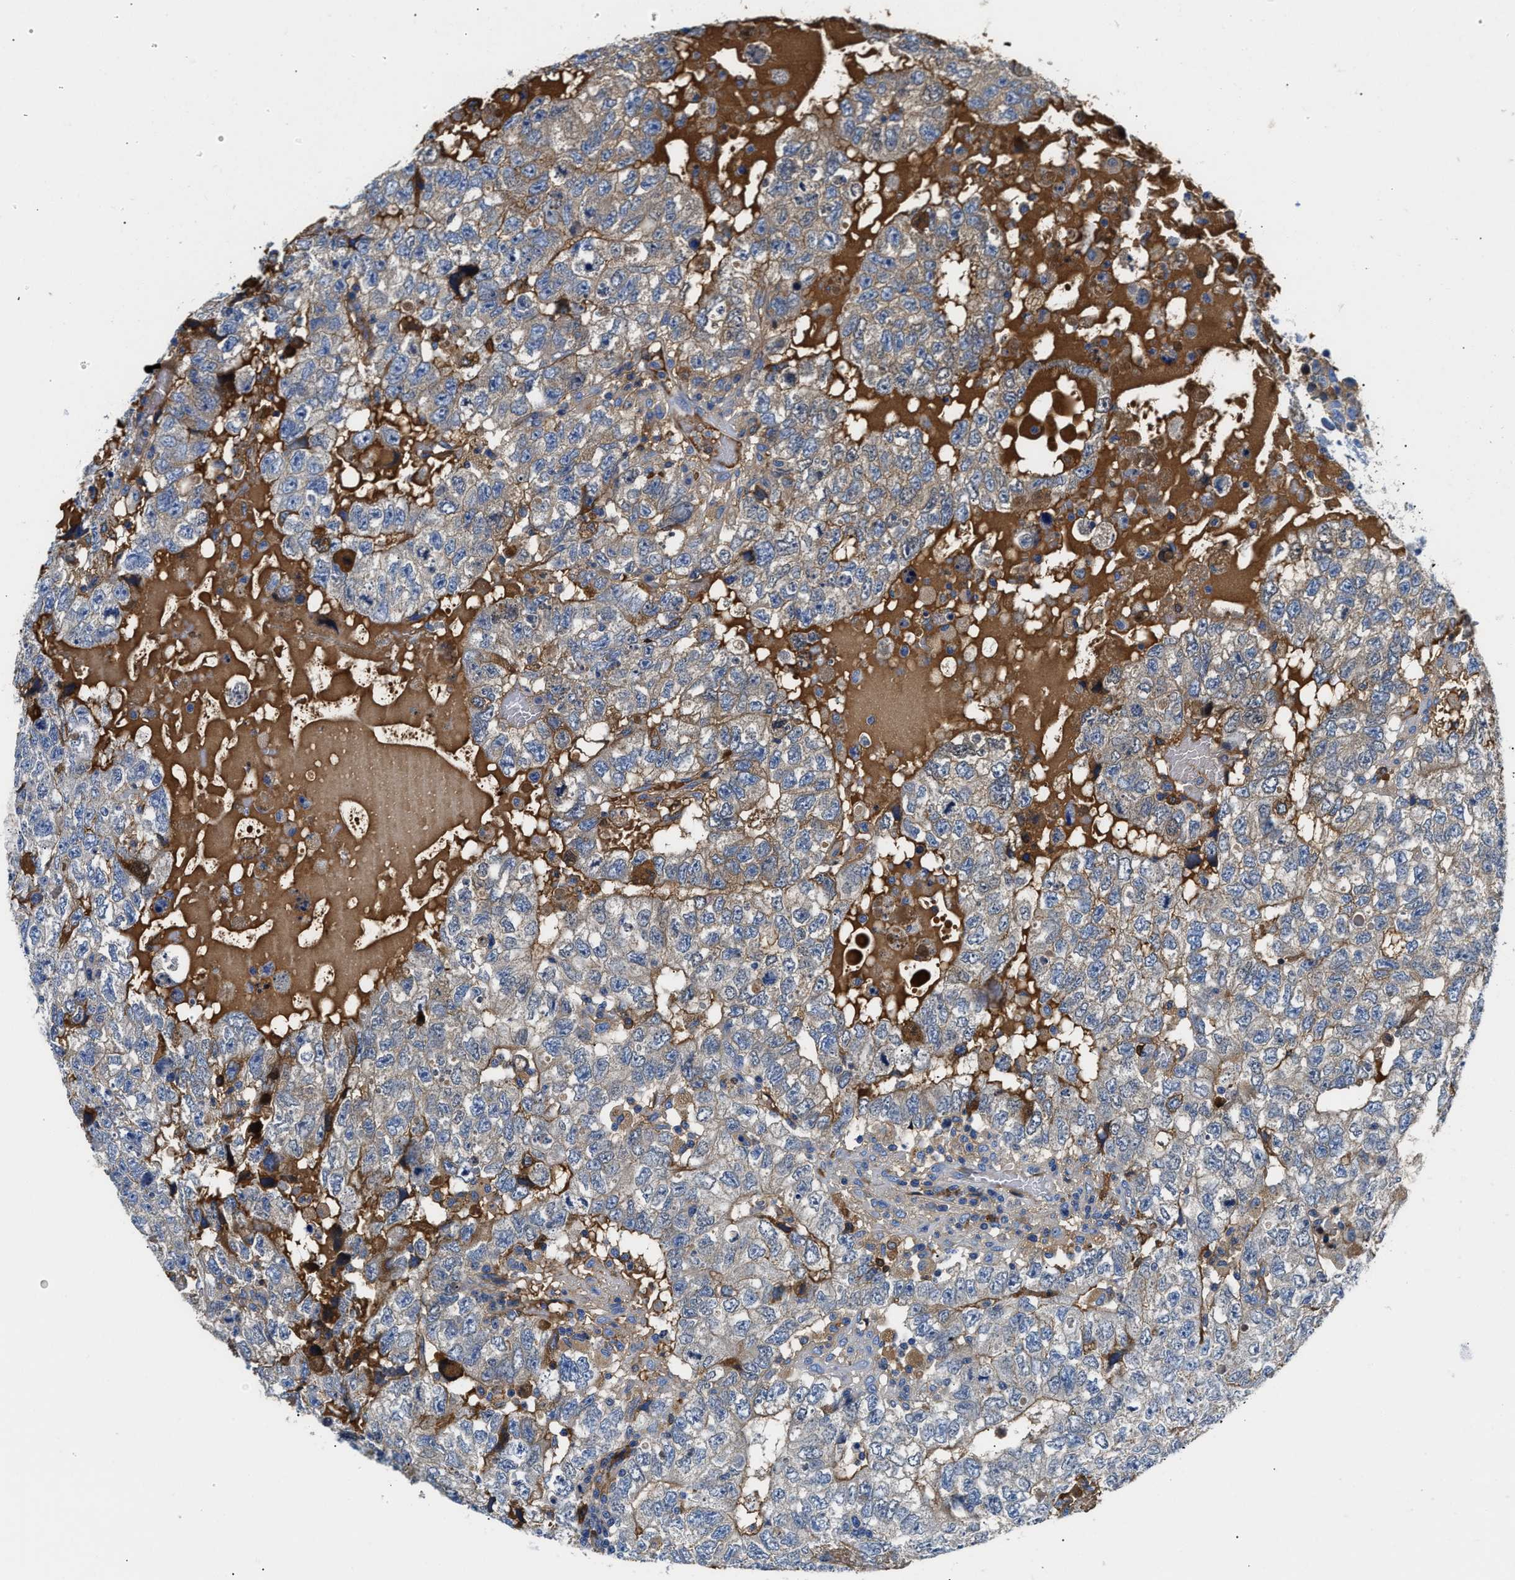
{"staining": {"intensity": "weak", "quantity": ">75%", "location": "cytoplasmic/membranous"}, "tissue": "testis cancer", "cell_type": "Tumor cells", "image_type": "cancer", "snomed": [{"axis": "morphology", "description": "Carcinoma, Embryonal, NOS"}, {"axis": "topography", "description": "Testis"}], "caption": "Approximately >75% of tumor cells in testis cancer (embryonal carcinoma) demonstrate weak cytoplasmic/membranous protein positivity as visualized by brown immunohistochemical staining.", "gene": "GC", "patient": {"sex": "male", "age": 36}}